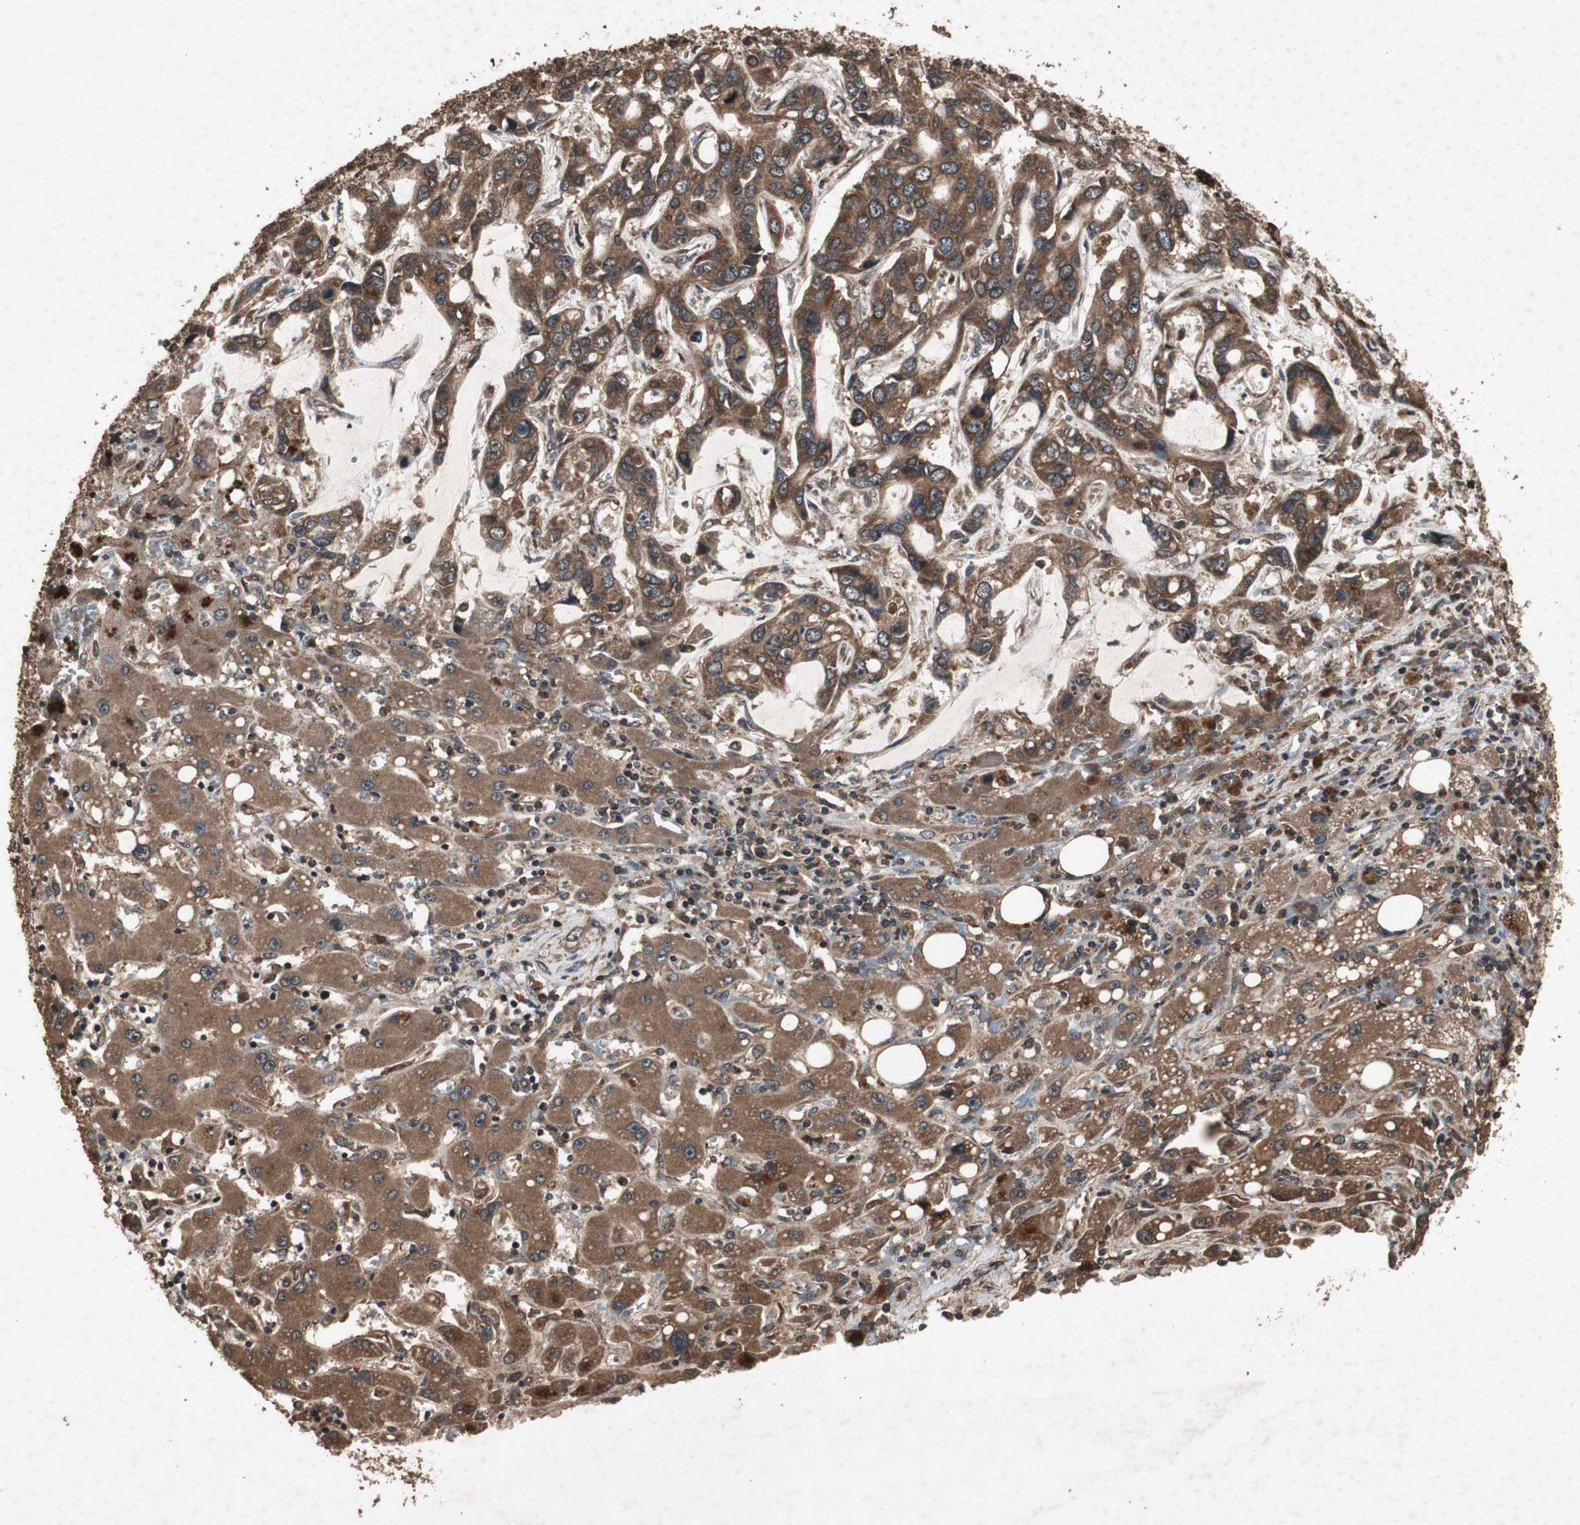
{"staining": {"intensity": "strong", "quantity": ">75%", "location": "cytoplasmic/membranous"}, "tissue": "liver cancer", "cell_type": "Tumor cells", "image_type": "cancer", "snomed": [{"axis": "morphology", "description": "Cholangiocarcinoma"}, {"axis": "topography", "description": "Liver"}], "caption": "Protein staining reveals strong cytoplasmic/membranous staining in approximately >75% of tumor cells in liver cancer (cholangiocarcinoma).", "gene": "LAMTOR5", "patient": {"sex": "female", "age": 65}}